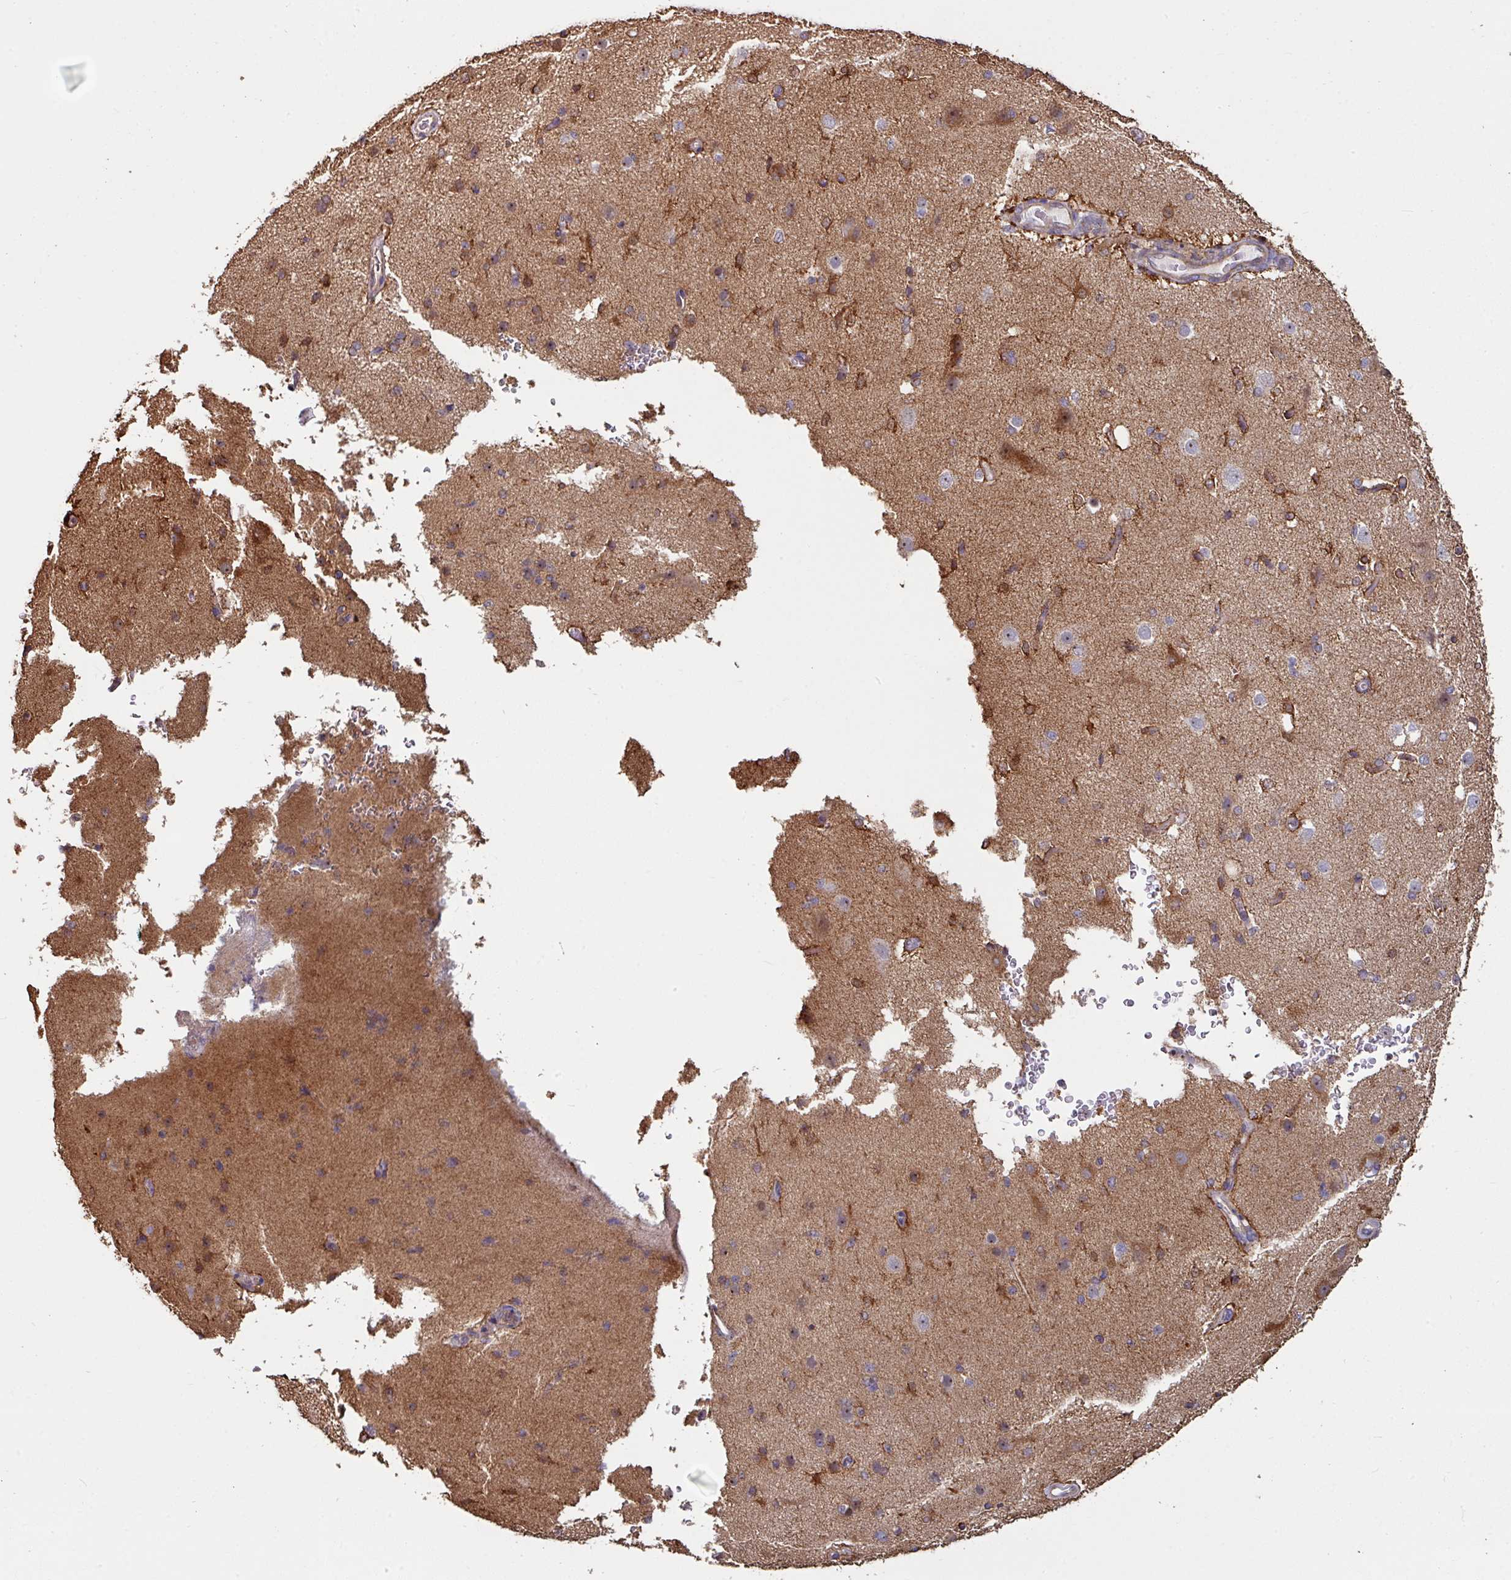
{"staining": {"intensity": "weak", "quantity": ">75%", "location": "cytoplasmic/membranous"}, "tissue": "cerebral cortex", "cell_type": "Endothelial cells", "image_type": "normal", "snomed": [{"axis": "morphology", "description": "Normal tissue, NOS"}, {"axis": "morphology", "description": "Inflammation, NOS"}, {"axis": "topography", "description": "Cerebral cortex"}], "caption": "Weak cytoplasmic/membranous positivity for a protein is identified in approximately >75% of endothelial cells of unremarkable cerebral cortex using immunohistochemistry (IHC).", "gene": "OR2D3", "patient": {"sex": "male", "age": 6}}